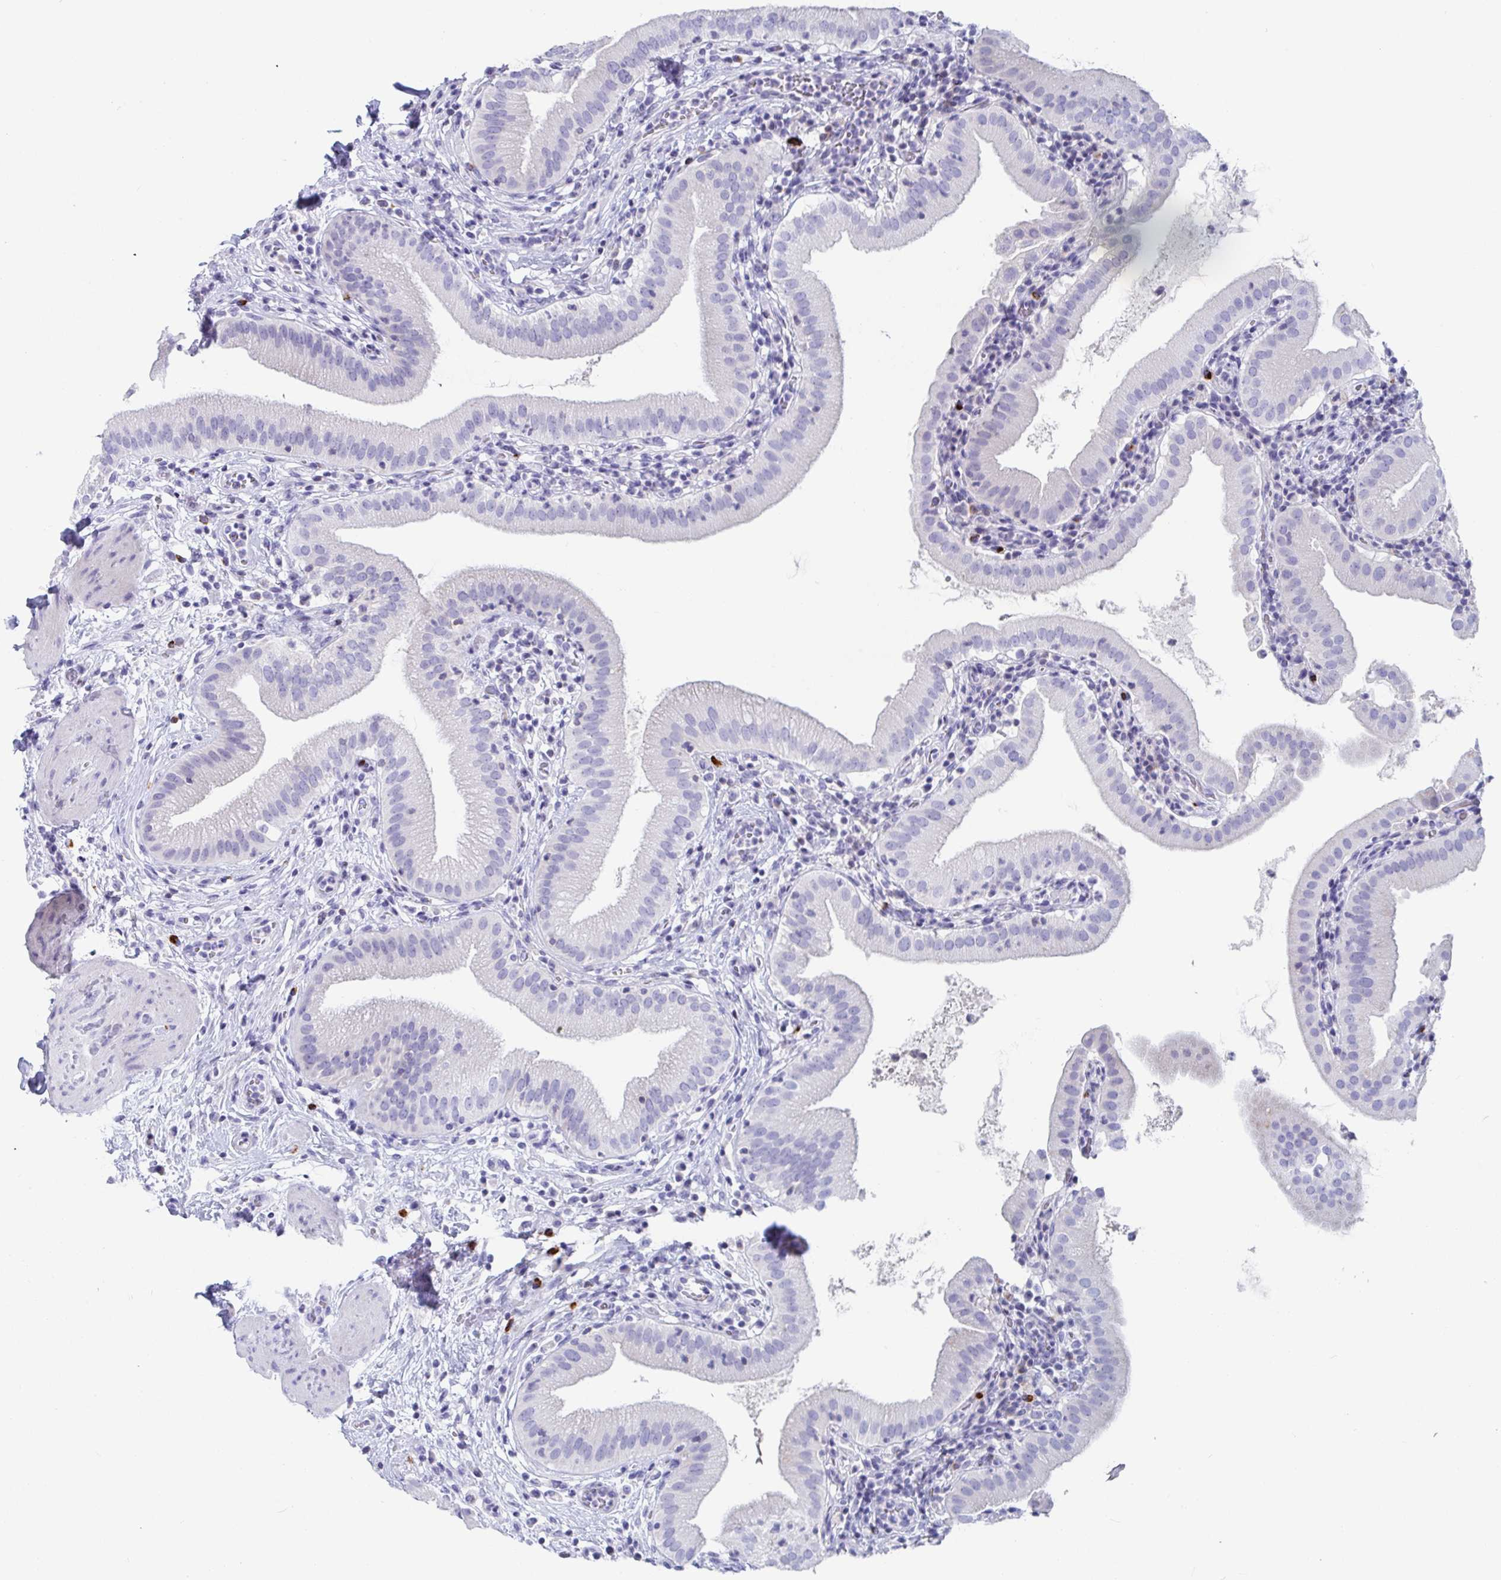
{"staining": {"intensity": "negative", "quantity": "none", "location": "none"}, "tissue": "gallbladder", "cell_type": "Glandular cells", "image_type": "normal", "snomed": [{"axis": "morphology", "description": "Normal tissue, NOS"}, {"axis": "topography", "description": "Gallbladder"}], "caption": "The histopathology image shows no staining of glandular cells in unremarkable gallbladder.", "gene": "PLA2G1B", "patient": {"sex": "female", "age": 65}}